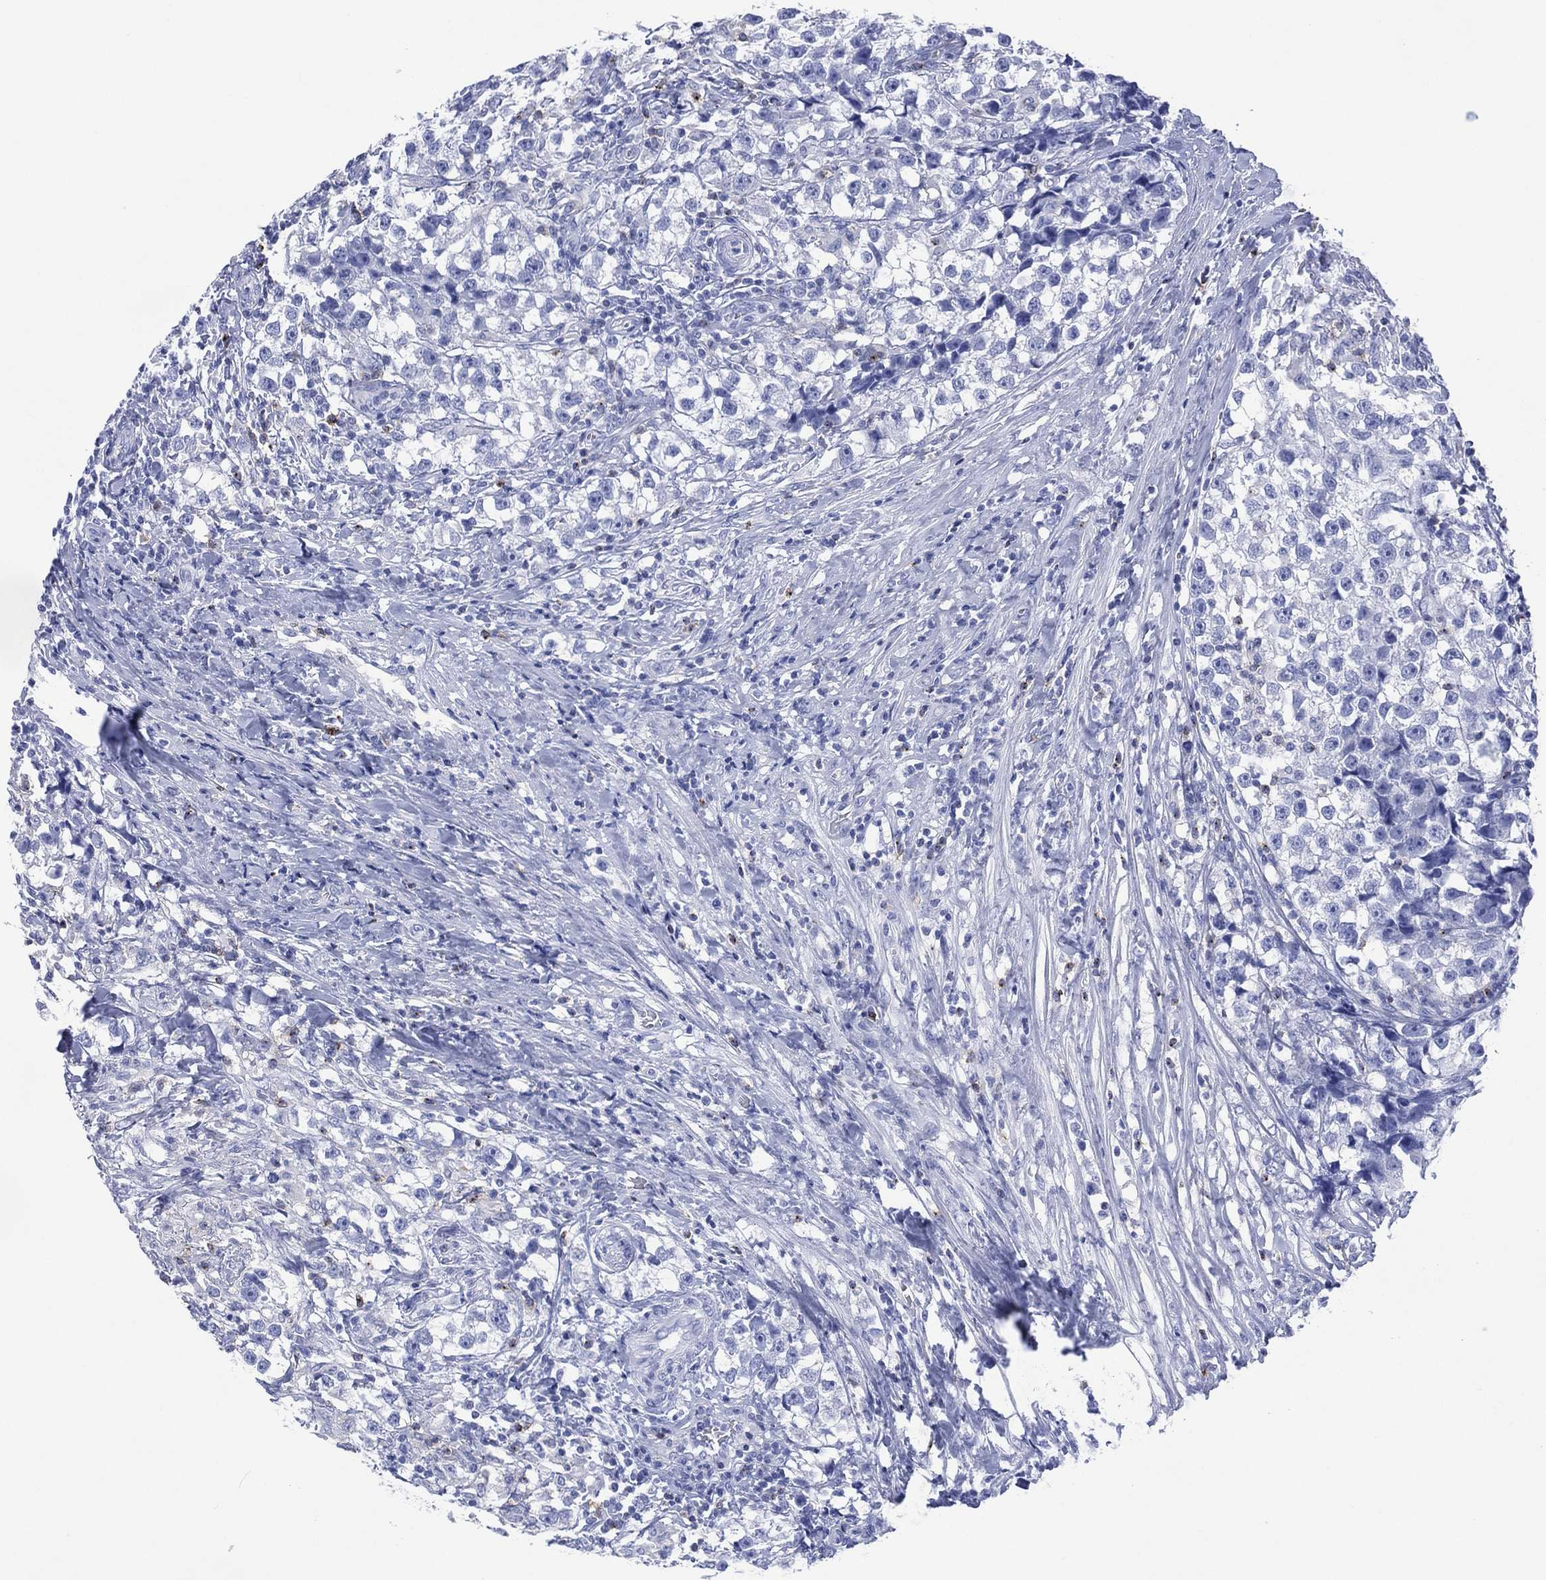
{"staining": {"intensity": "negative", "quantity": "none", "location": "none"}, "tissue": "testis cancer", "cell_type": "Tumor cells", "image_type": "cancer", "snomed": [{"axis": "morphology", "description": "Seminoma, NOS"}, {"axis": "topography", "description": "Testis"}], "caption": "The immunohistochemistry (IHC) photomicrograph has no significant staining in tumor cells of seminoma (testis) tissue. (Brightfield microscopy of DAB IHC at high magnification).", "gene": "DPP4", "patient": {"sex": "male", "age": 46}}